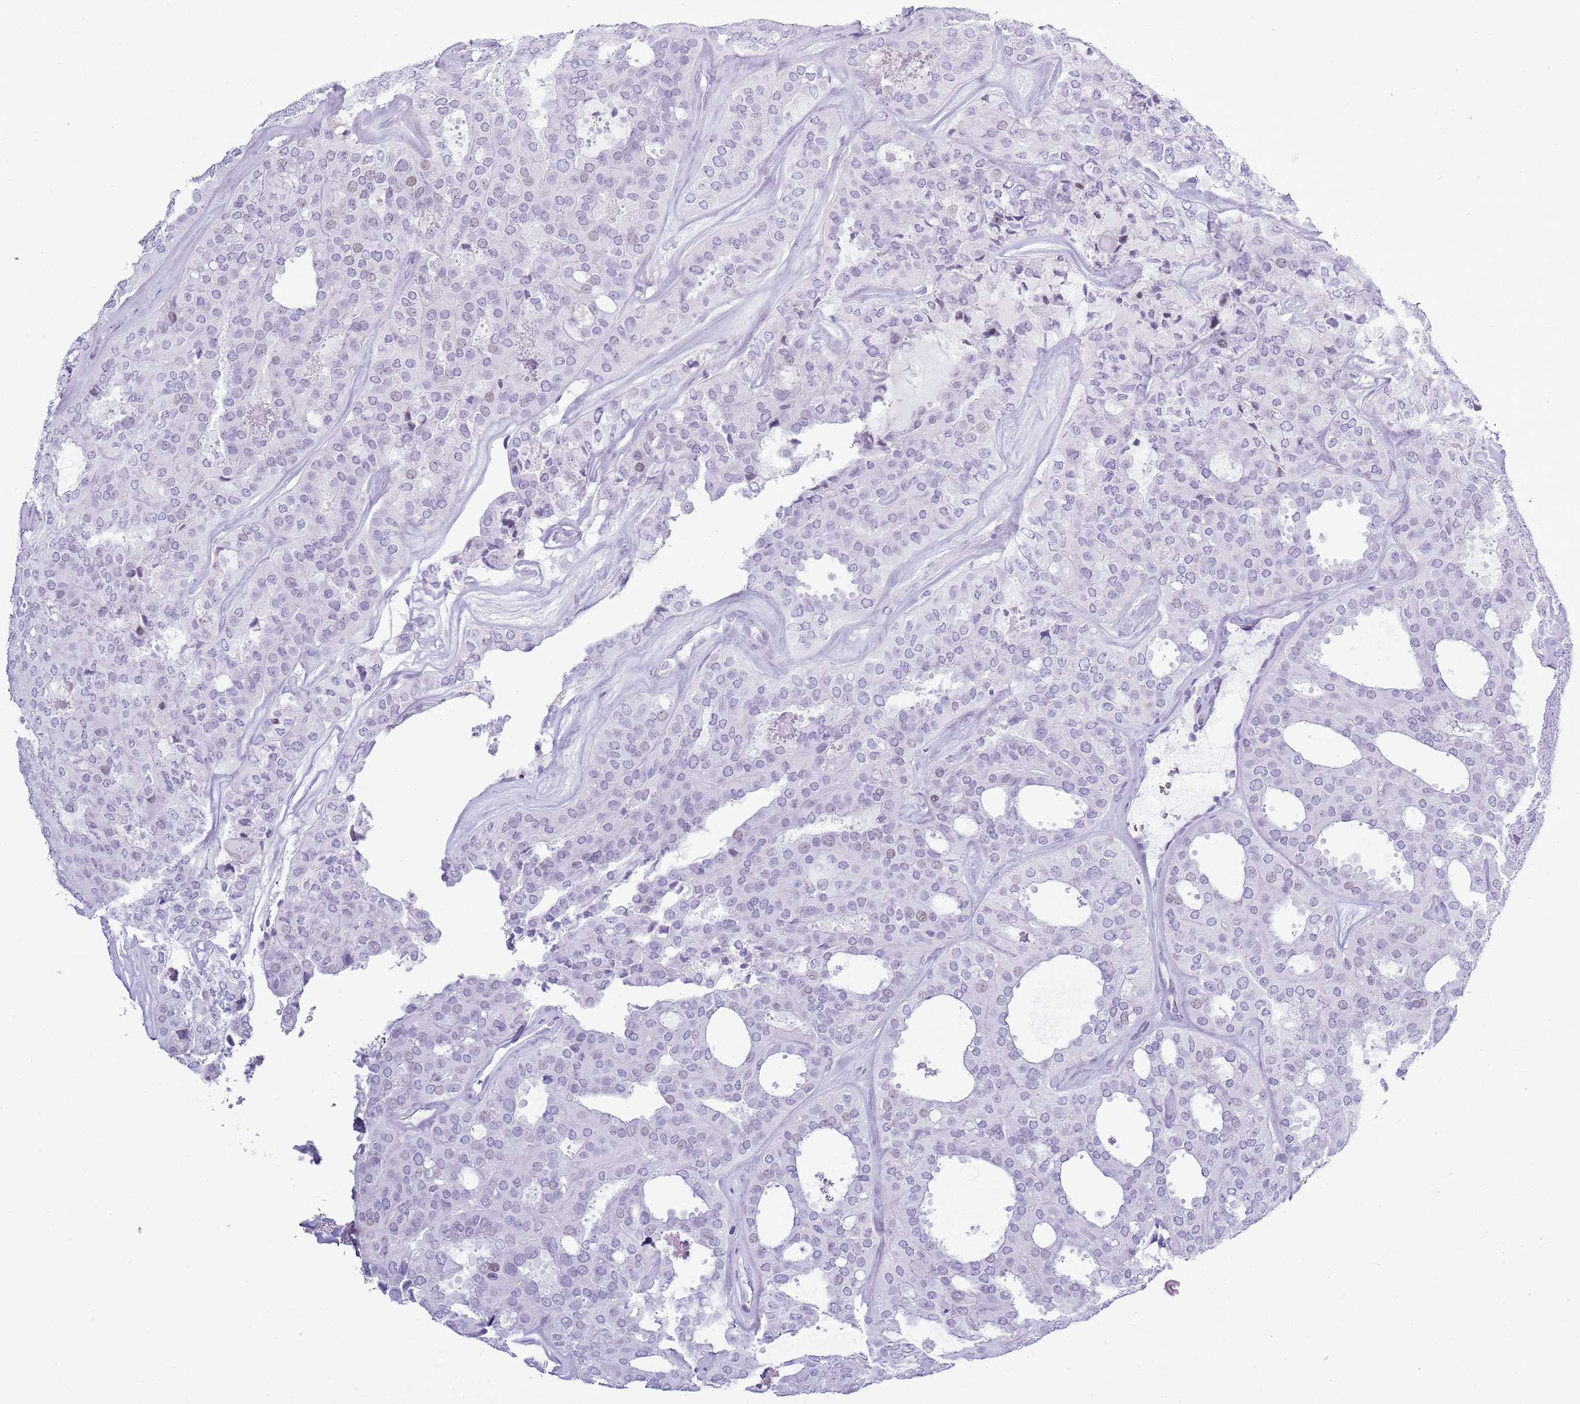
{"staining": {"intensity": "negative", "quantity": "none", "location": "none"}, "tissue": "thyroid cancer", "cell_type": "Tumor cells", "image_type": "cancer", "snomed": [{"axis": "morphology", "description": "Follicular adenoma carcinoma, NOS"}, {"axis": "topography", "description": "Thyroid gland"}], "caption": "Follicular adenoma carcinoma (thyroid) was stained to show a protein in brown. There is no significant positivity in tumor cells.", "gene": "ASIP", "patient": {"sex": "male", "age": 75}}